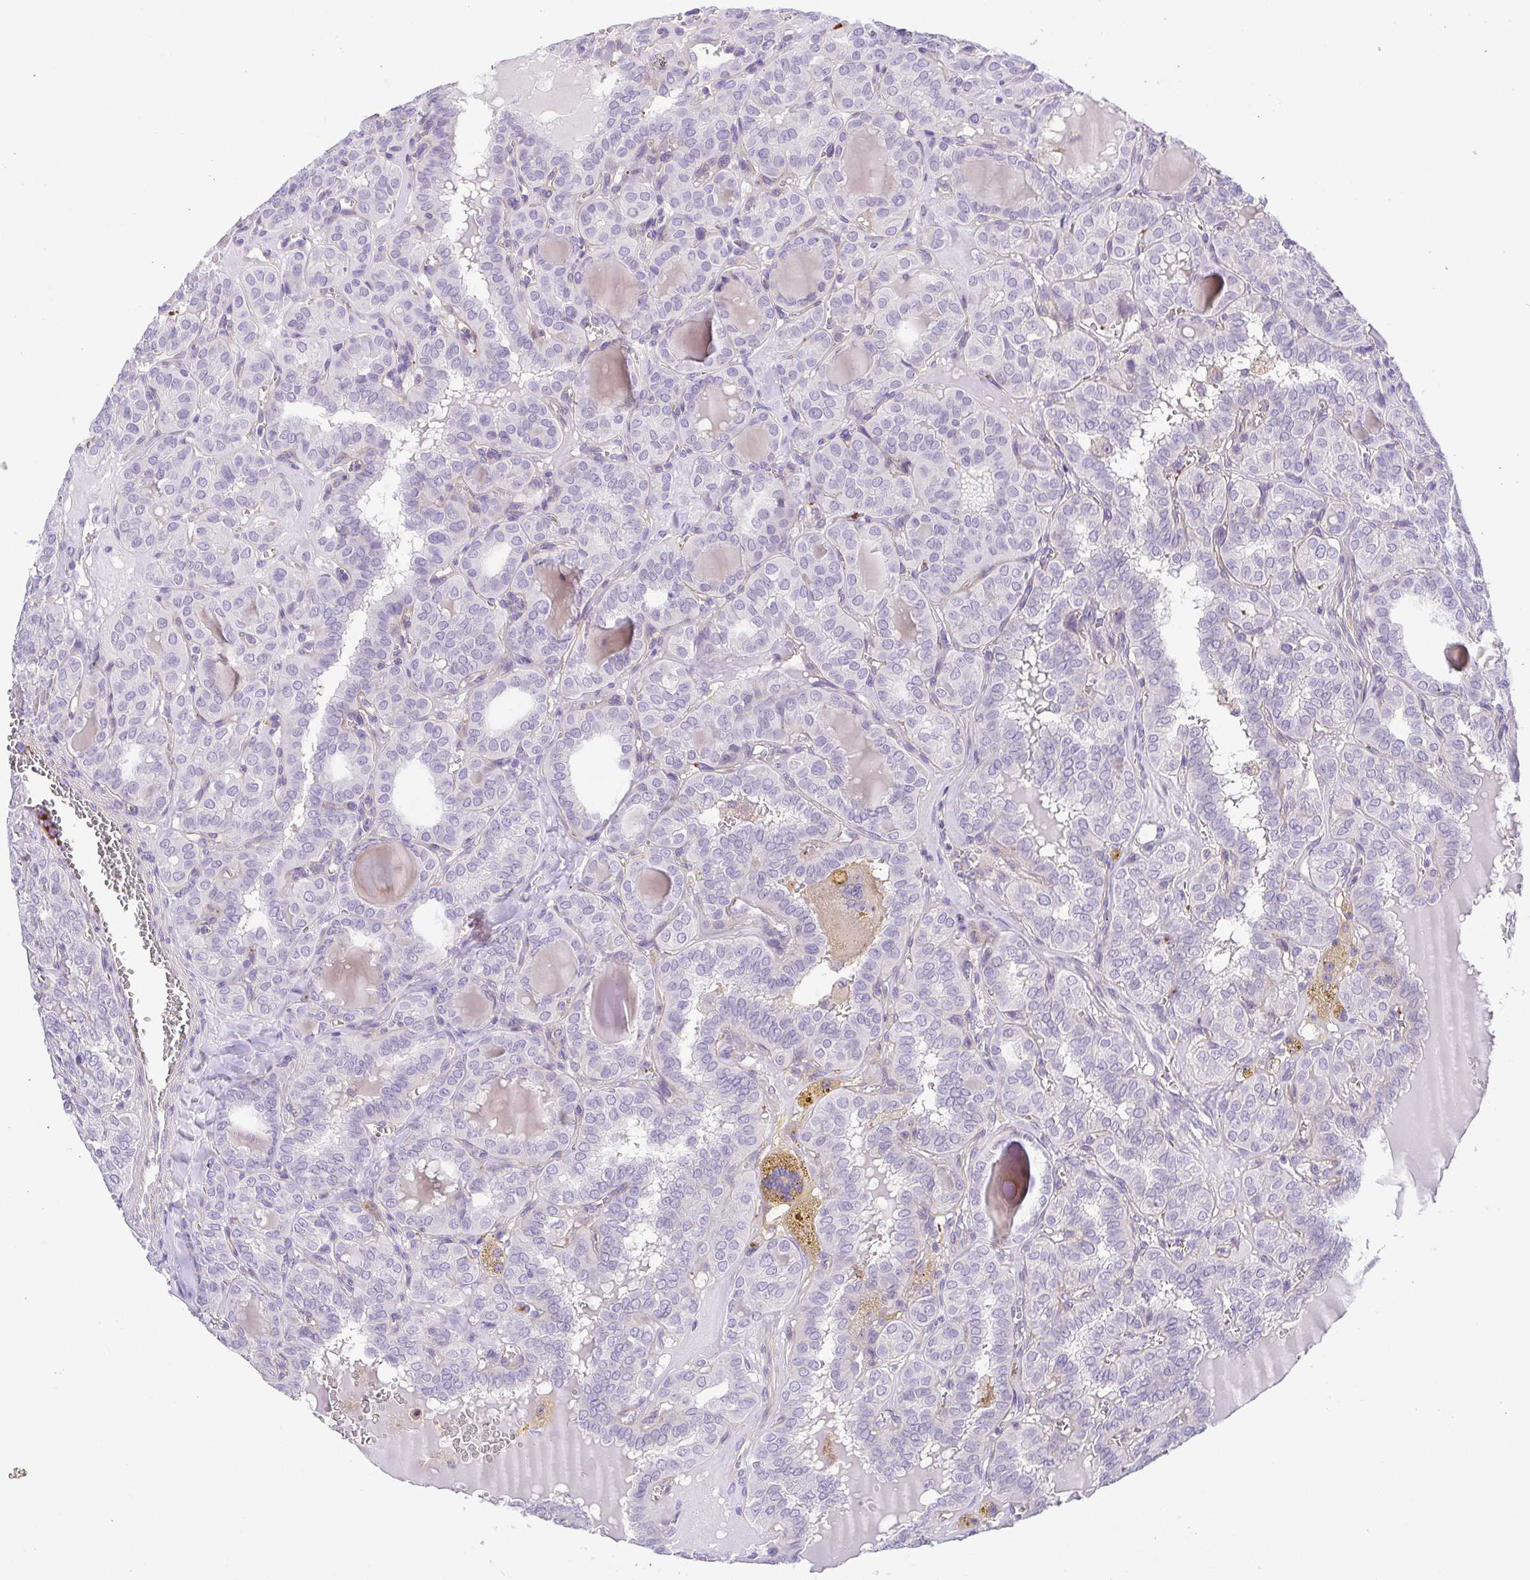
{"staining": {"intensity": "negative", "quantity": "none", "location": "none"}, "tissue": "thyroid cancer", "cell_type": "Tumor cells", "image_type": "cancer", "snomed": [{"axis": "morphology", "description": "Papillary adenocarcinoma, NOS"}, {"axis": "topography", "description": "Thyroid gland"}], "caption": "Papillary adenocarcinoma (thyroid) was stained to show a protein in brown. There is no significant positivity in tumor cells. (Stains: DAB immunohistochemistry (IHC) with hematoxylin counter stain, Microscopy: brightfield microscopy at high magnification).", "gene": "PRR14L", "patient": {"sex": "female", "age": 41}}